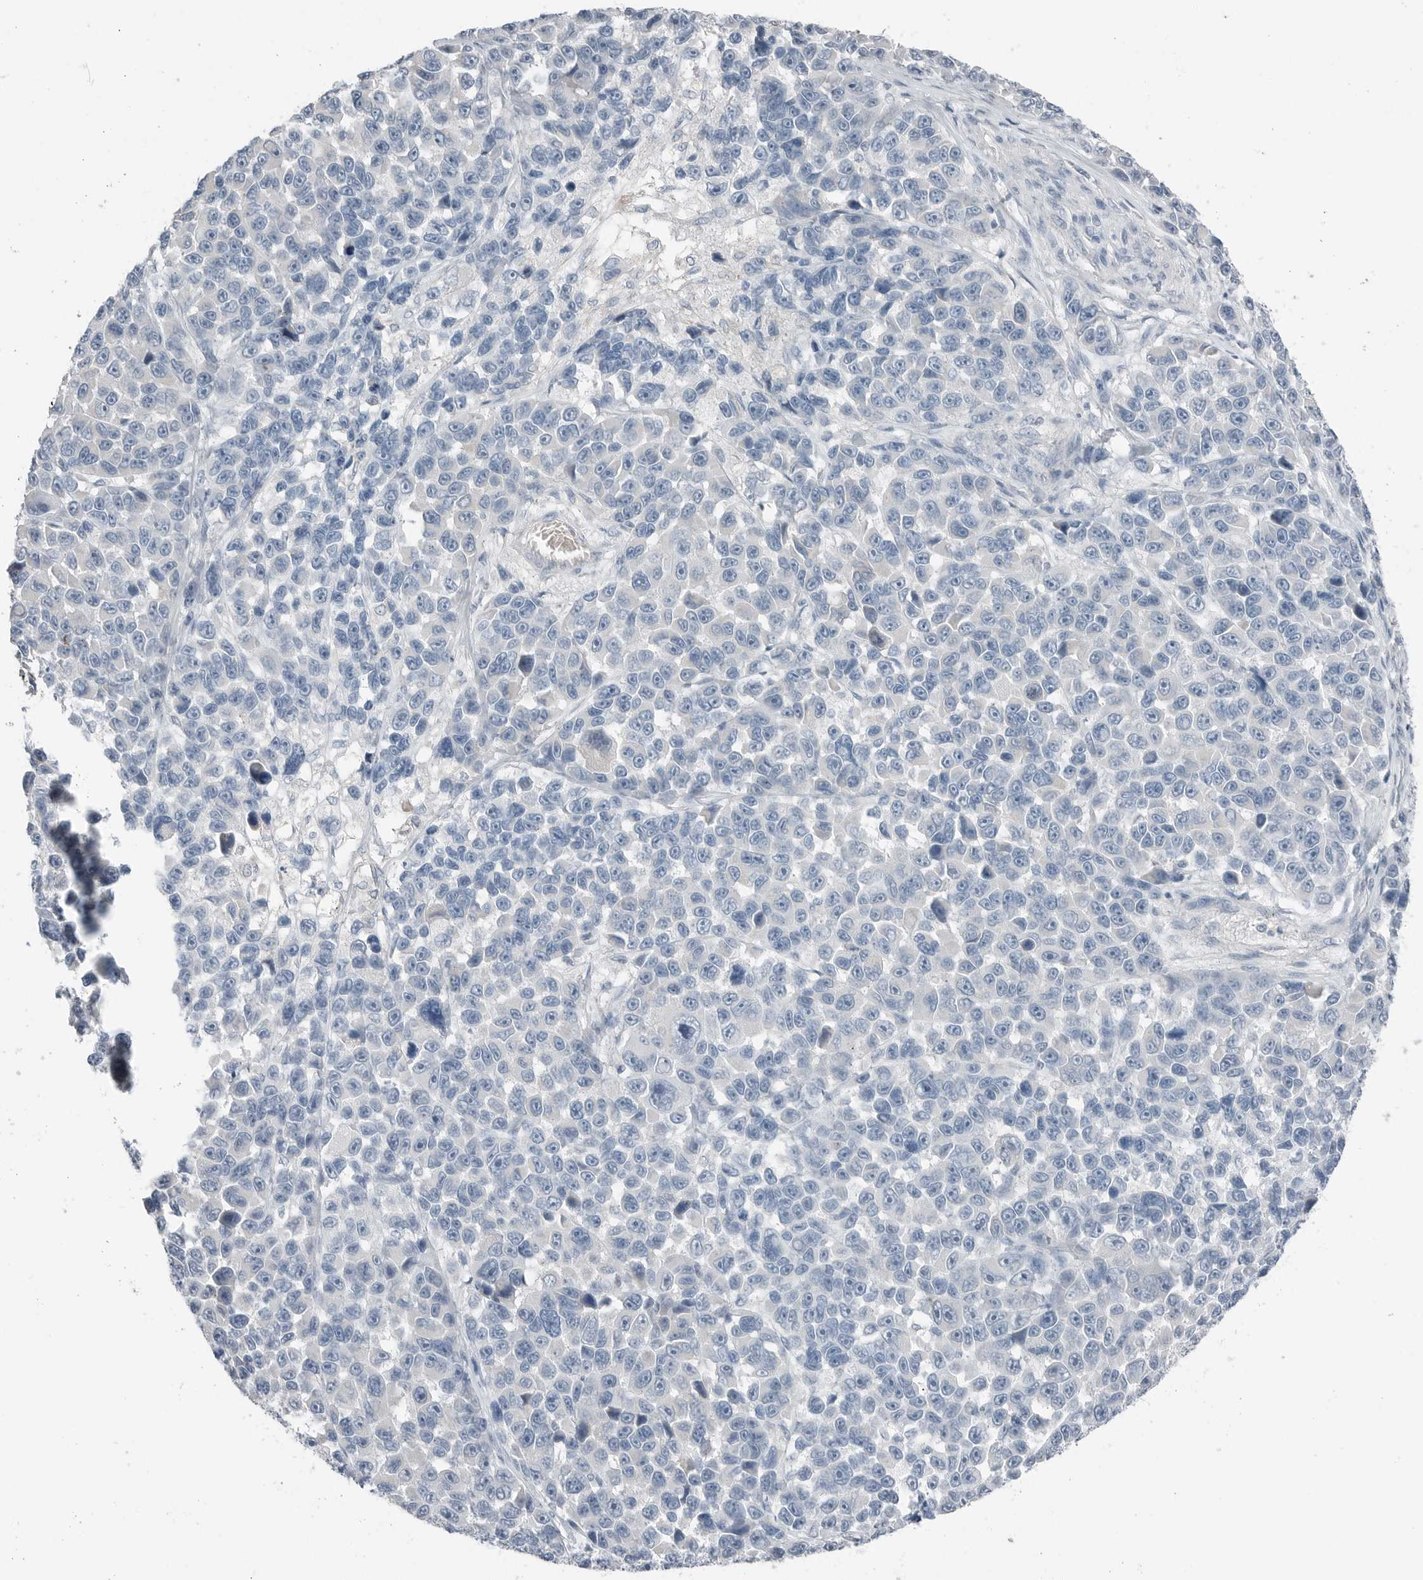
{"staining": {"intensity": "negative", "quantity": "none", "location": "none"}, "tissue": "melanoma", "cell_type": "Tumor cells", "image_type": "cancer", "snomed": [{"axis": "morphology", "description": "Malignant melanoma, NOS"}, {"axis": "topography", "description": "Skin"}], "caption": "There is no significant expression in tumor cells of melanoma.", "gene": "SERPINB7", "patient": {"sex": "male", "age": 53}}